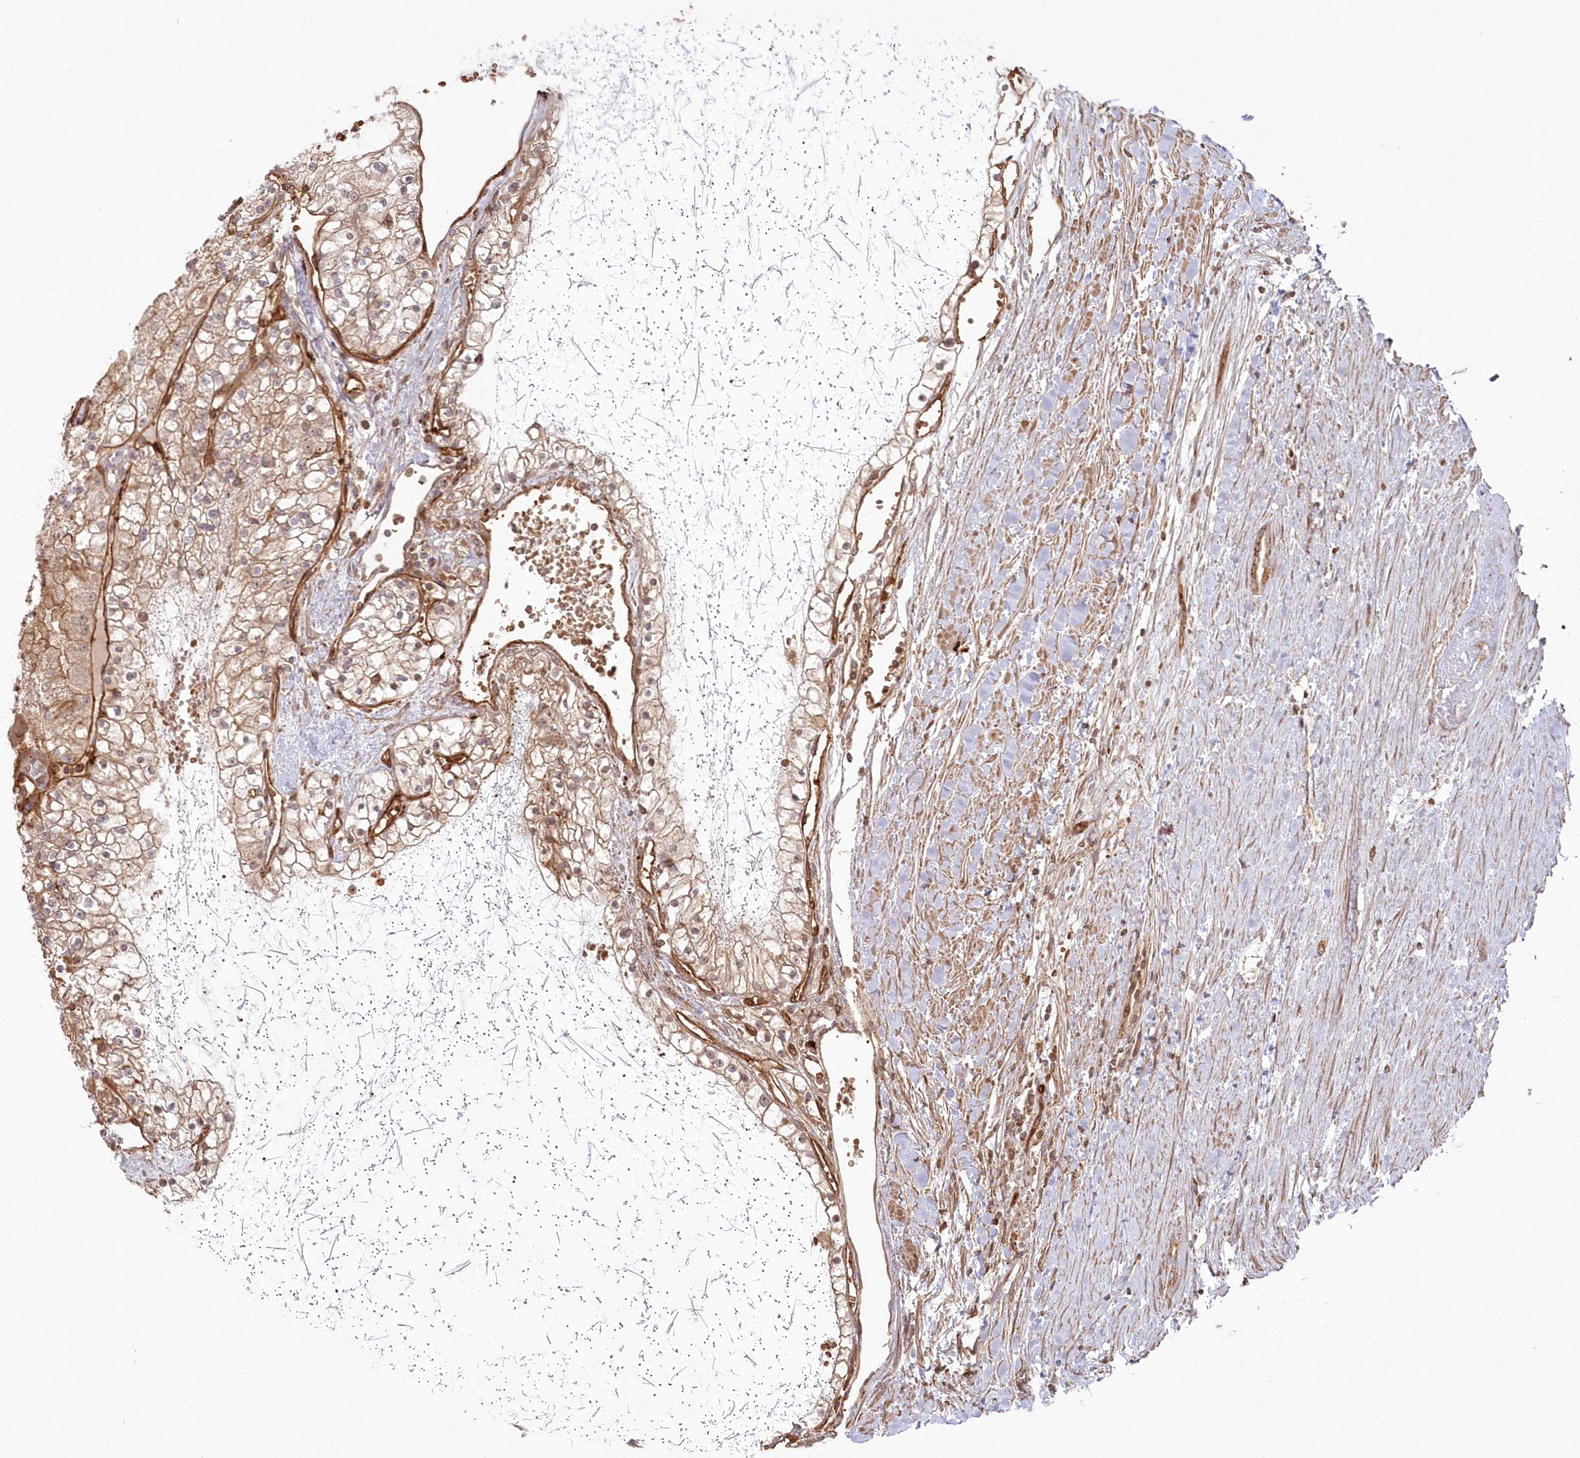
{"staining": {"intensity": "moderate", "quantity": "25%-75%", "location": "cytoplasmic/membranous"}, "tissue": "renal cancer", "cell_type": "Tumor cells", "image_type": "cancer", "snomed": [{"axis": "morphology", "description": "Normal tissue, NOS"}, {"axis": "morphology", "description": "Adenocarcinoma, NOS"}, {"axis": "topography", "description": "Kidney"}], "caption": "Adenocarcinoma (renal) tissue demonstrates moderate cytoplasmic/membranous expression in about 25%-75% of tumor cells, visualized by immunohistochemistry. Nuclei are stained in blue.", "gene": "RGCC", "patient": {"sex": "male", "age": 68}}